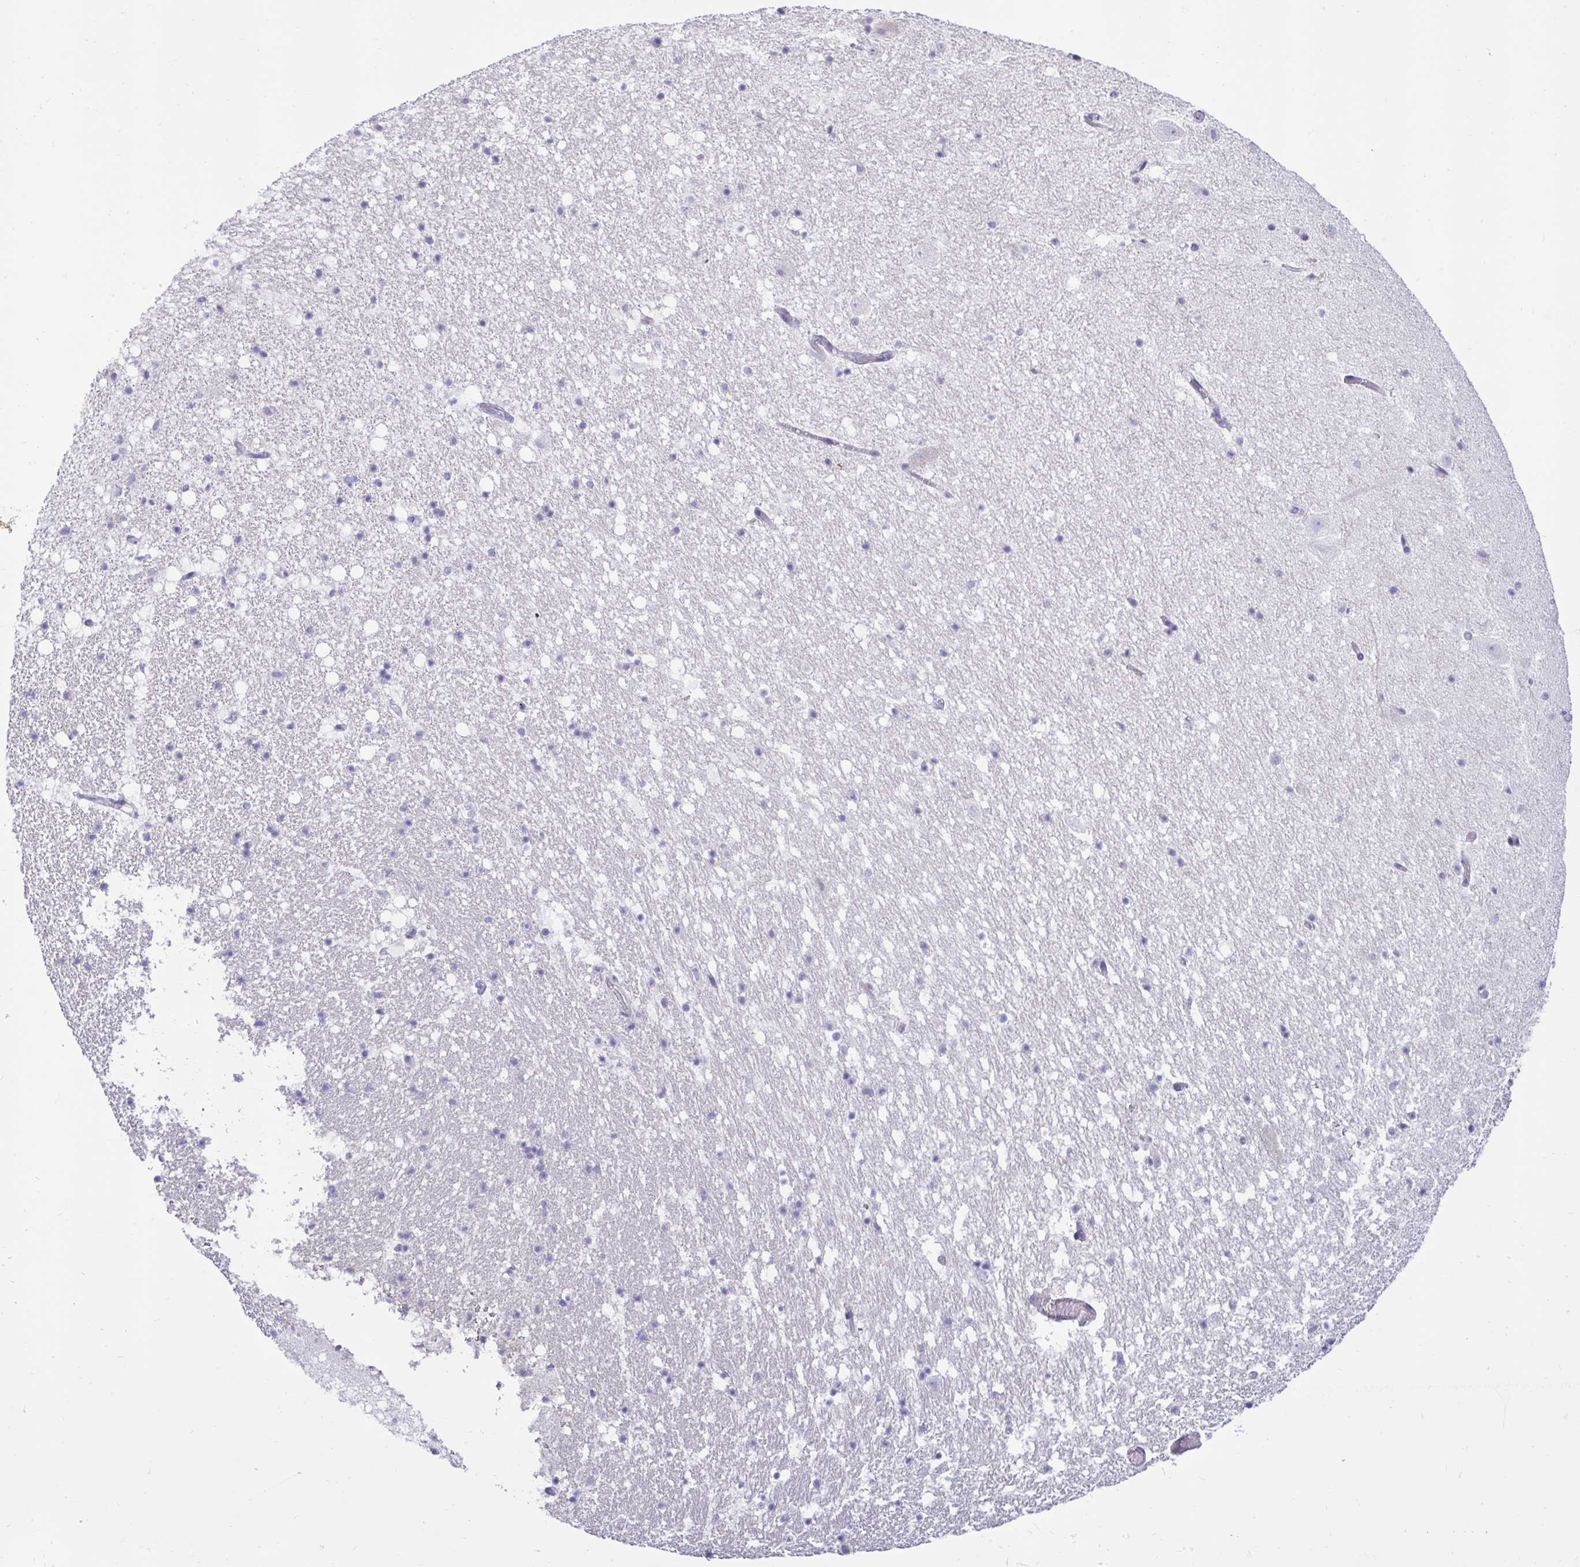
{"staining": {"intensity": "negative", "quantity": "none", "location": "none"}, "tissue": "hippocampus", "cell_type": "Glial cells", "image_type": "normal", "snomed": [{"axis": "morphology", "description": "Normal tissue, NOS"}, {"axis": "topography", "description": "Hippocampus"}], "caption": "Immunohistochemistry (IHC) of unremarkable hippocampus demonstrates no staining in glial cells. The staining is performed using DAB brown chromogen with nuclei counter-stained in using hematoxylin.", "gene": "FAM219B", "patient": {"sex": "female", "age": 42}}